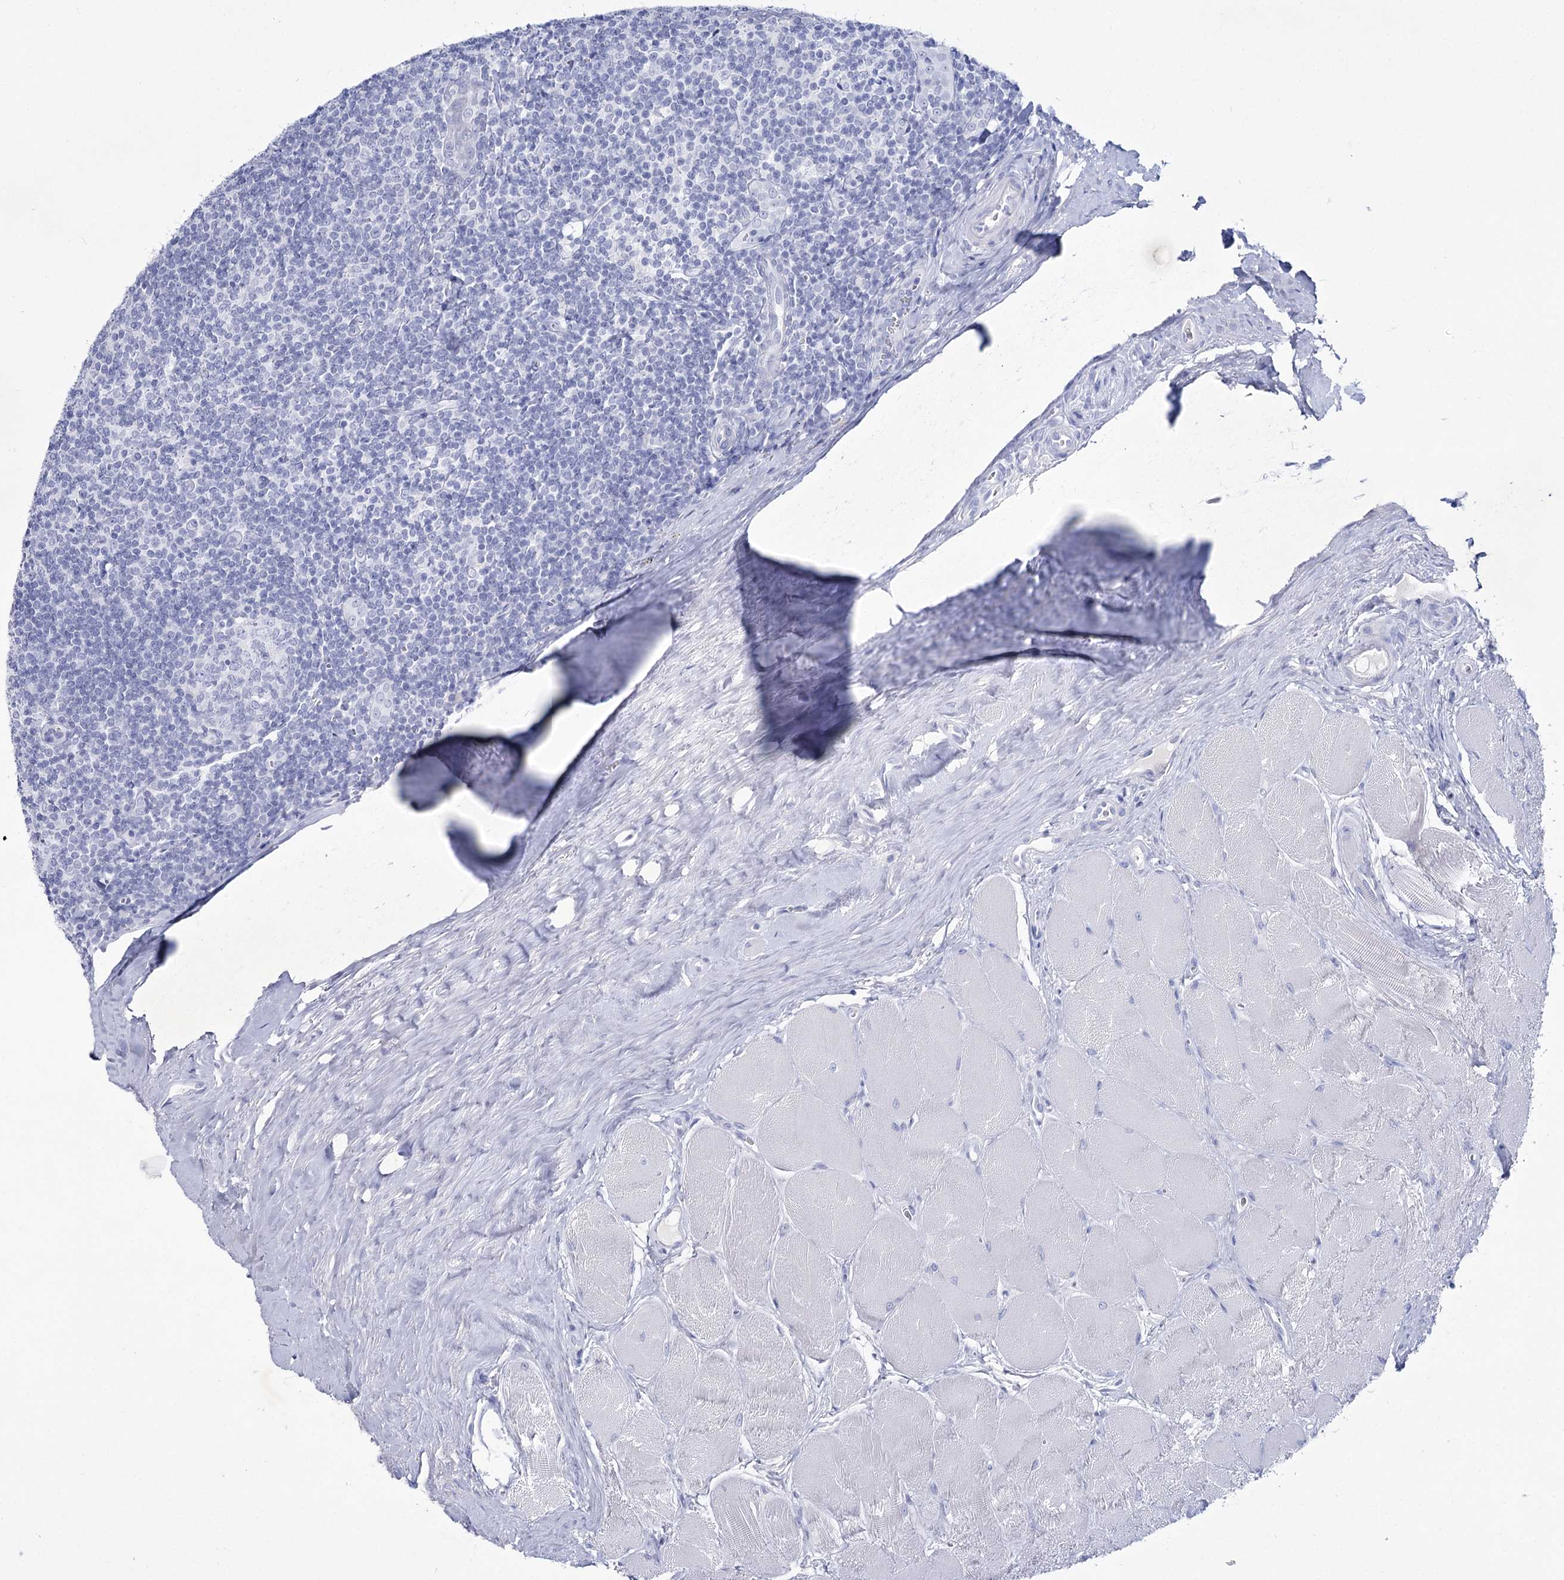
{"staining": {"intensity": "negative", "quantity": "none", "location": "none"}, "tissue": "tonsil", "cell_type": "Germinal center cells", "image_type": "normal", "snomed": [{"axis": "morphology", "description": "Normal tissue, NOS"}, {"axis": "topography", "description": "Tonsil"}], "caption": "This is an immunohistochemistry micrograph of unremarkable human tonsil. There is no expression in germinal center cells.", "gene": "RNF186", "patient": {"sex": "male", "age": 27}}